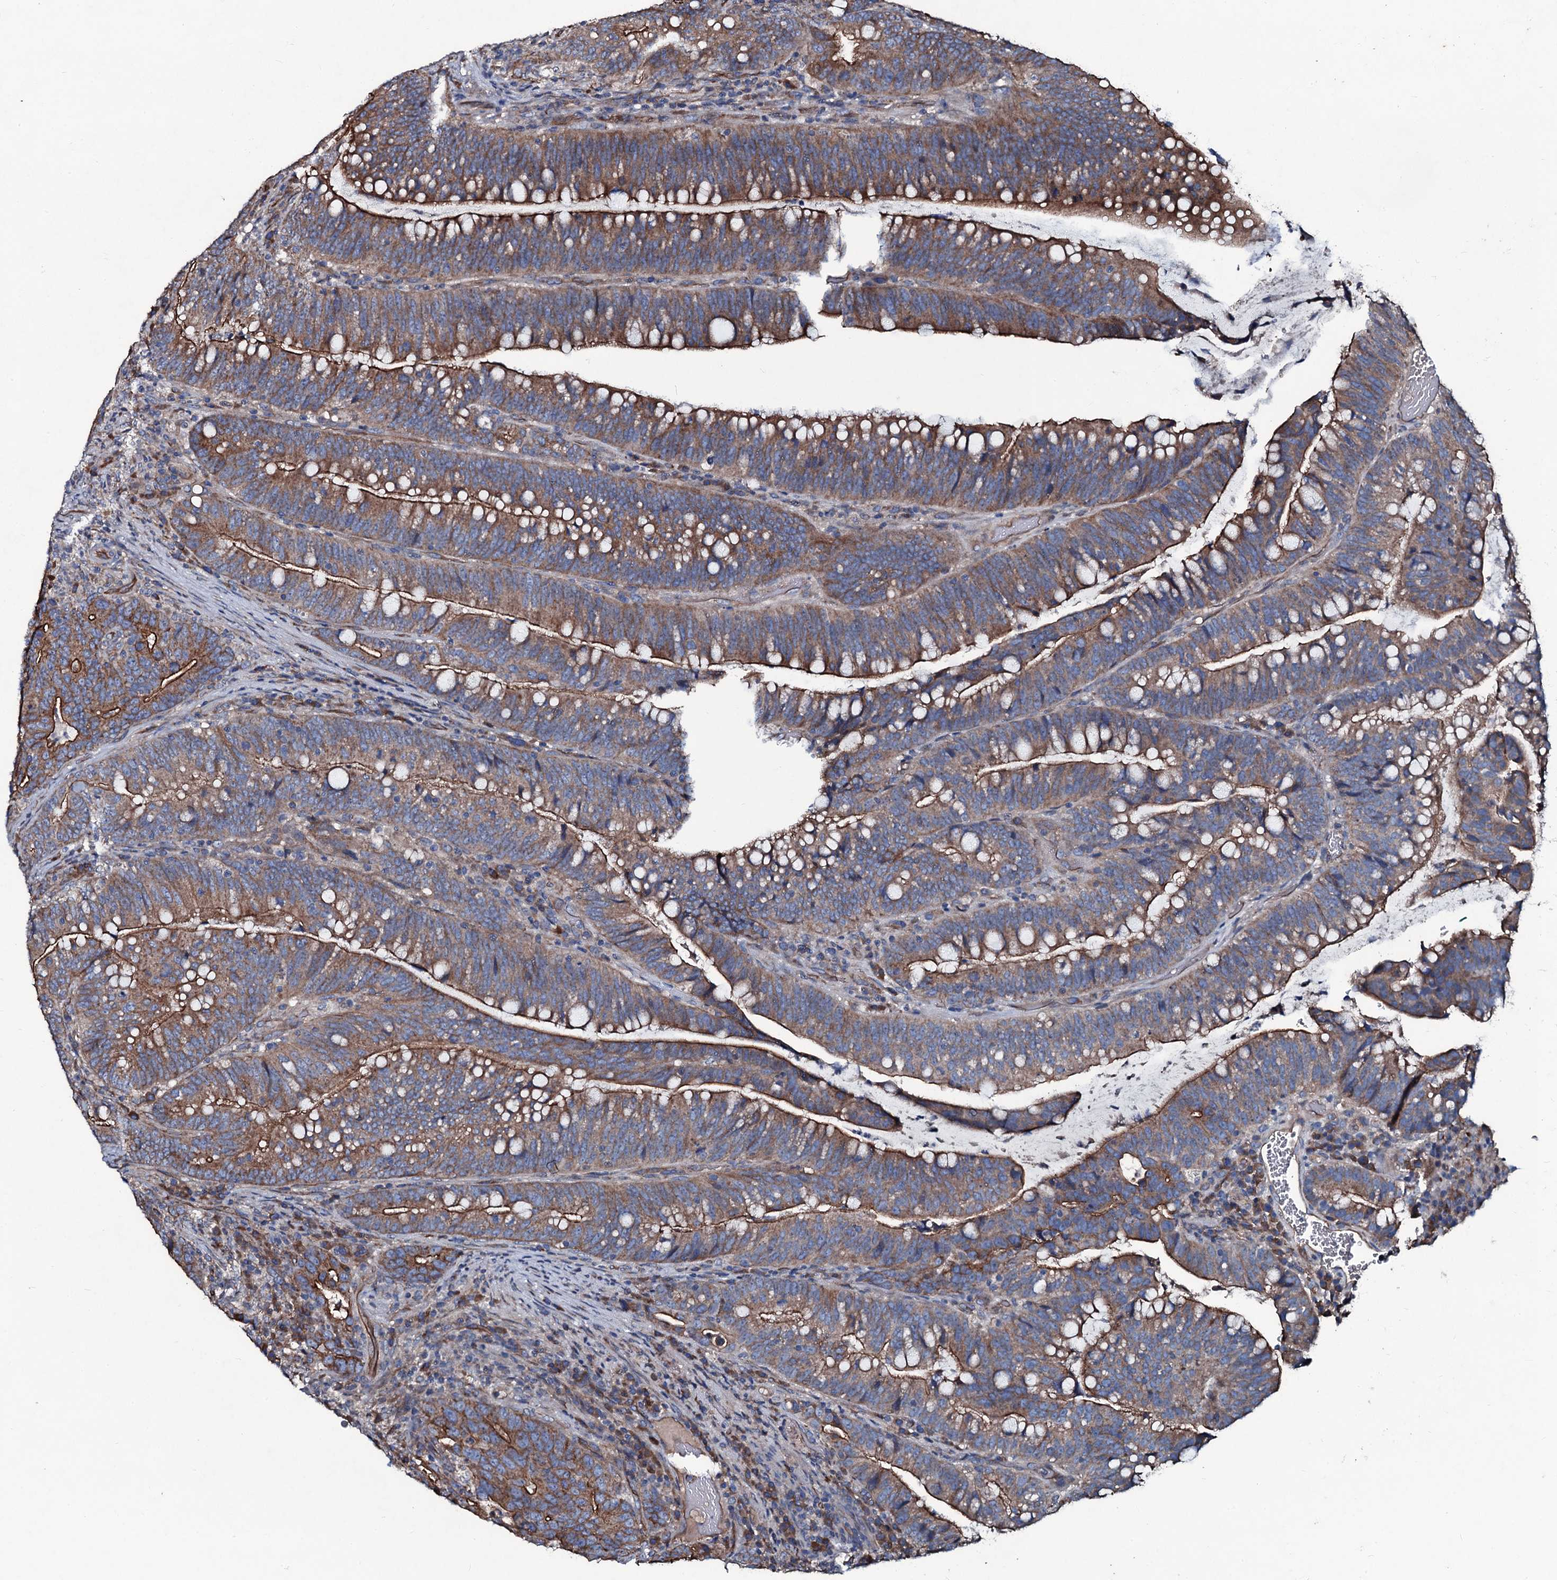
{"staining": {"intensity": "strong", "quantity": ">75%", "location": "cytoplasmic/membranous"}, "tissue": "colorectal cancer", "cell_type": "Tumor cells", "image_type": "cancer", "snomed": [{"axis": "morphology", "description": "Adenocarcinoma, NOS"}, {"axis": "topography", "description": "Colon"}], "caption": "This is a photomicrograph of immunohistochemistry staining of adenocarcinoma (colorectal), which shows strong expression in the cytoplasmic/membranous of tumor cells.", "gene": "DMAC2", "patient": {"sex": "female", "age": 66}}